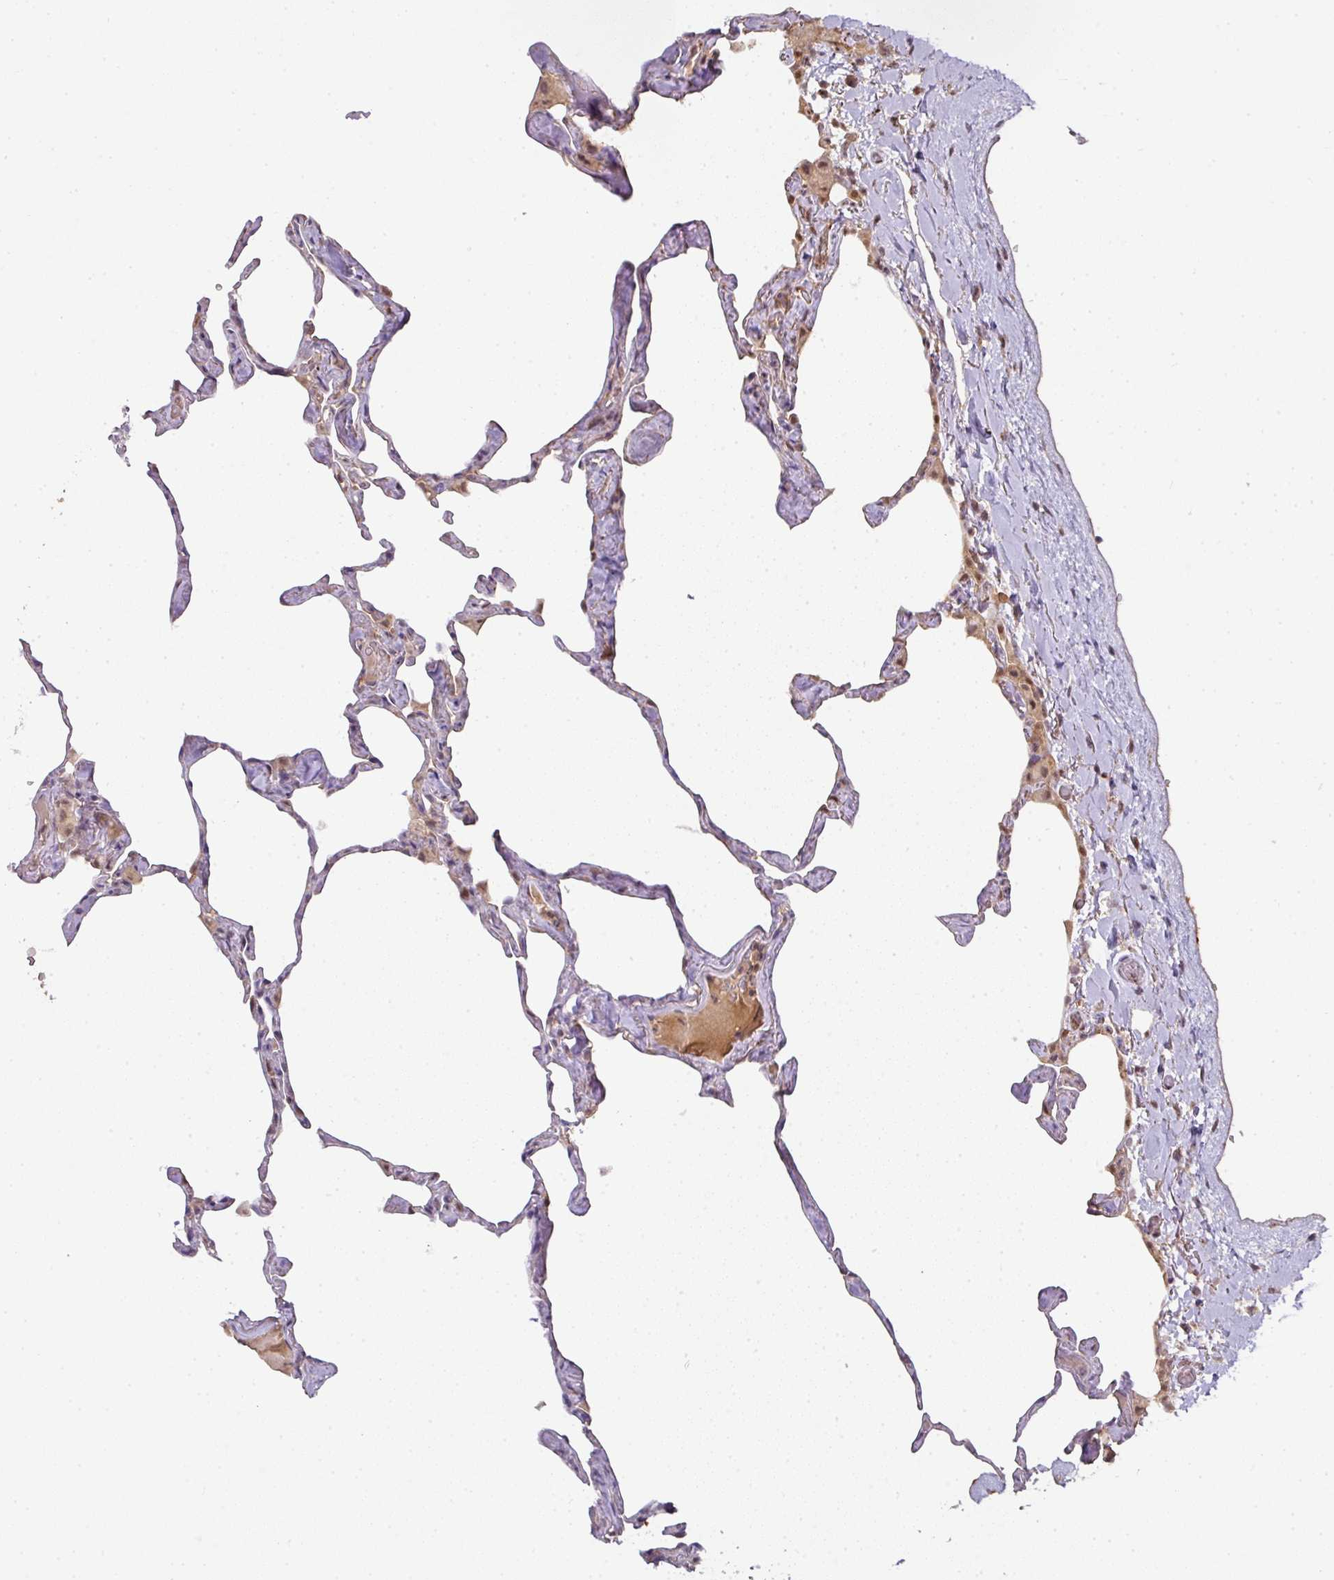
{"staining": {"intensity": "negative", "quantity": "none", "location": "none"}, "tissue": "lung", "cell_type": "Alveolar cells", "image_type": "normal", "snomed": [{"axis": "morphology", "description": "Normal tissue, NOS"}, {"axis": "topography", "description": "Lung"}], "caption": "The micrograph reveals no staining of alveolar cells in unremarkable lung.", "gene": "RANBP9", "patient": {"sex": "male", "age": 65}}